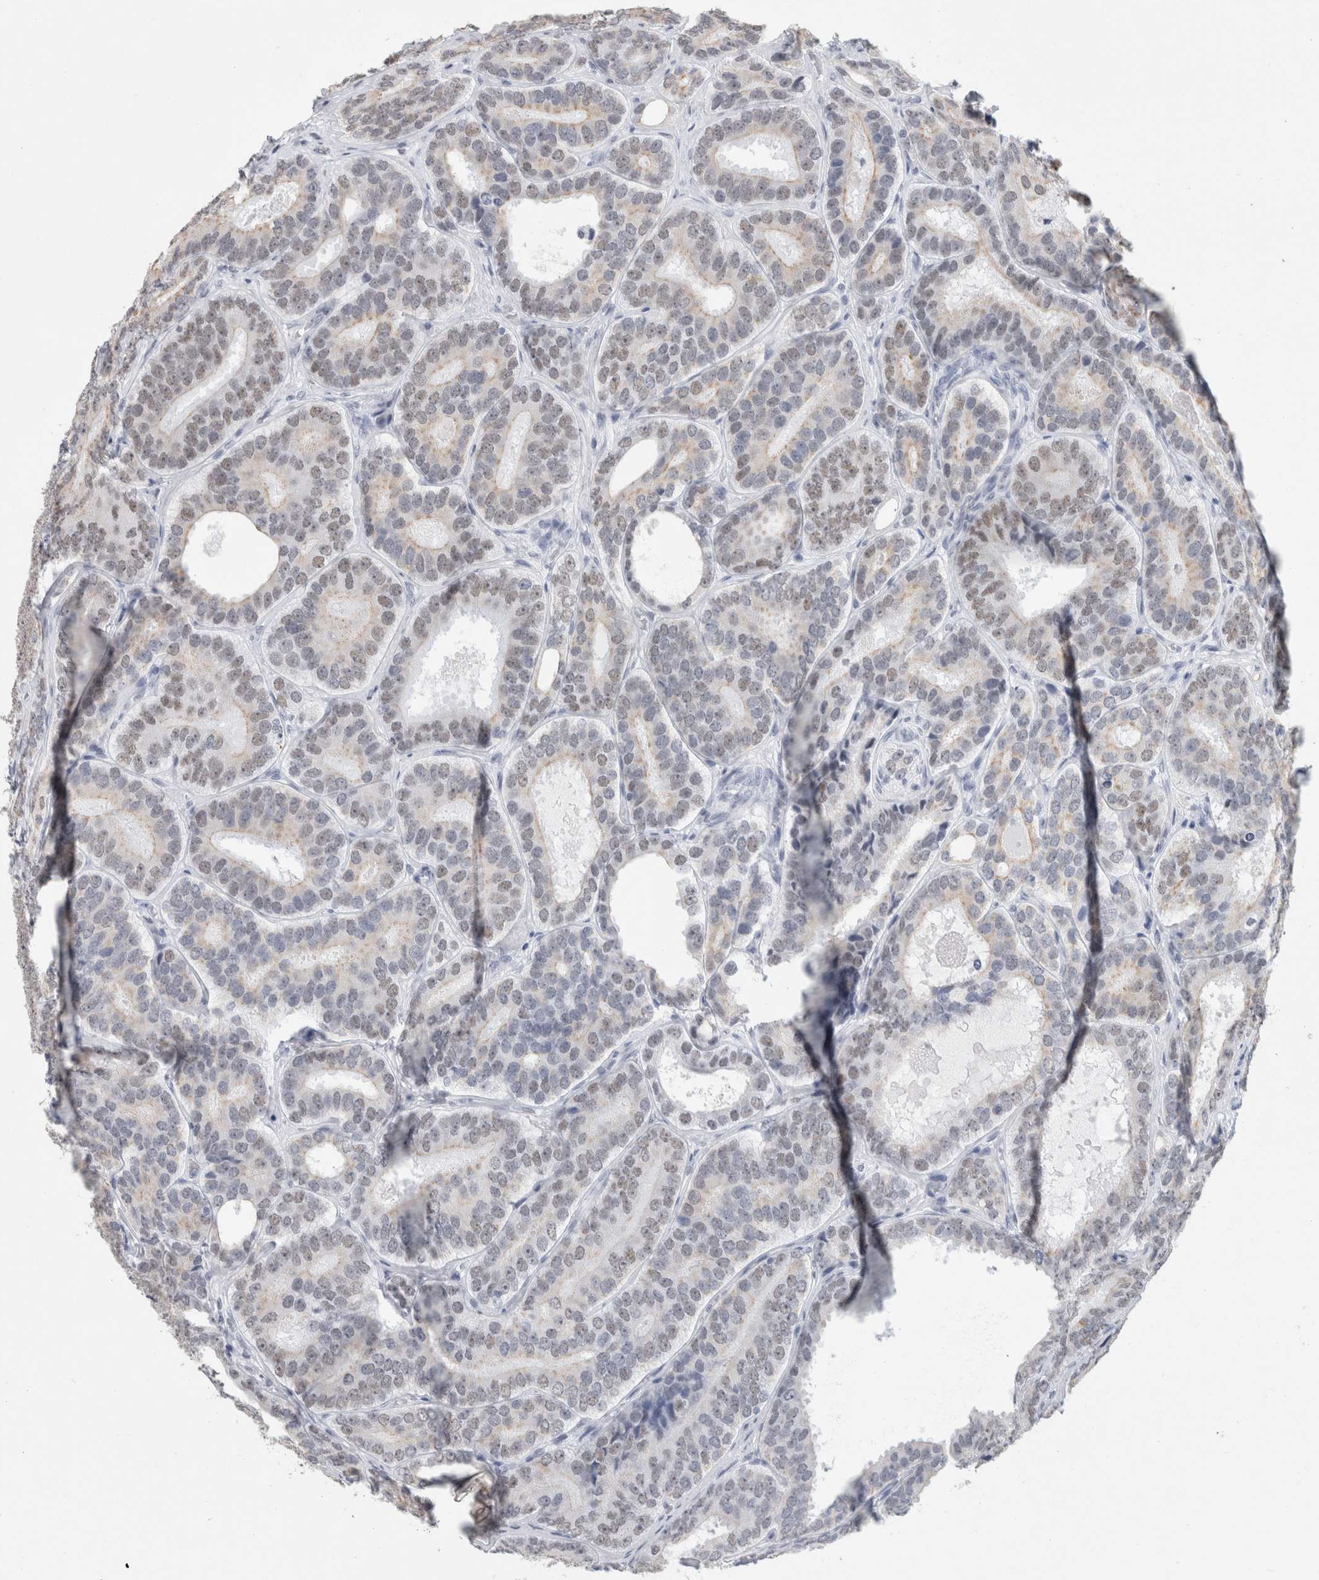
{"staining": {"intensity": "weak", "quantity": "25%-75%", "location": "nuclear"}, "tissue": "prostate cancer", "cell_type": "Tumor cells", "image_type": "cancer", "snomed": [{"axis": "morphology", "description": "Adenocarcinoma, High grade"}, {"axis": "topography", "description": "Prostate"}], "caption": "Immunohistochemical staining of human high-grade adenocarcinoma (prostate) exhibits low levels of weak nuclear staining in approximately 25%-75% of tumor cells.", "gene": "SMARCC1", "patient": {"sex": "male", "age": 56}}